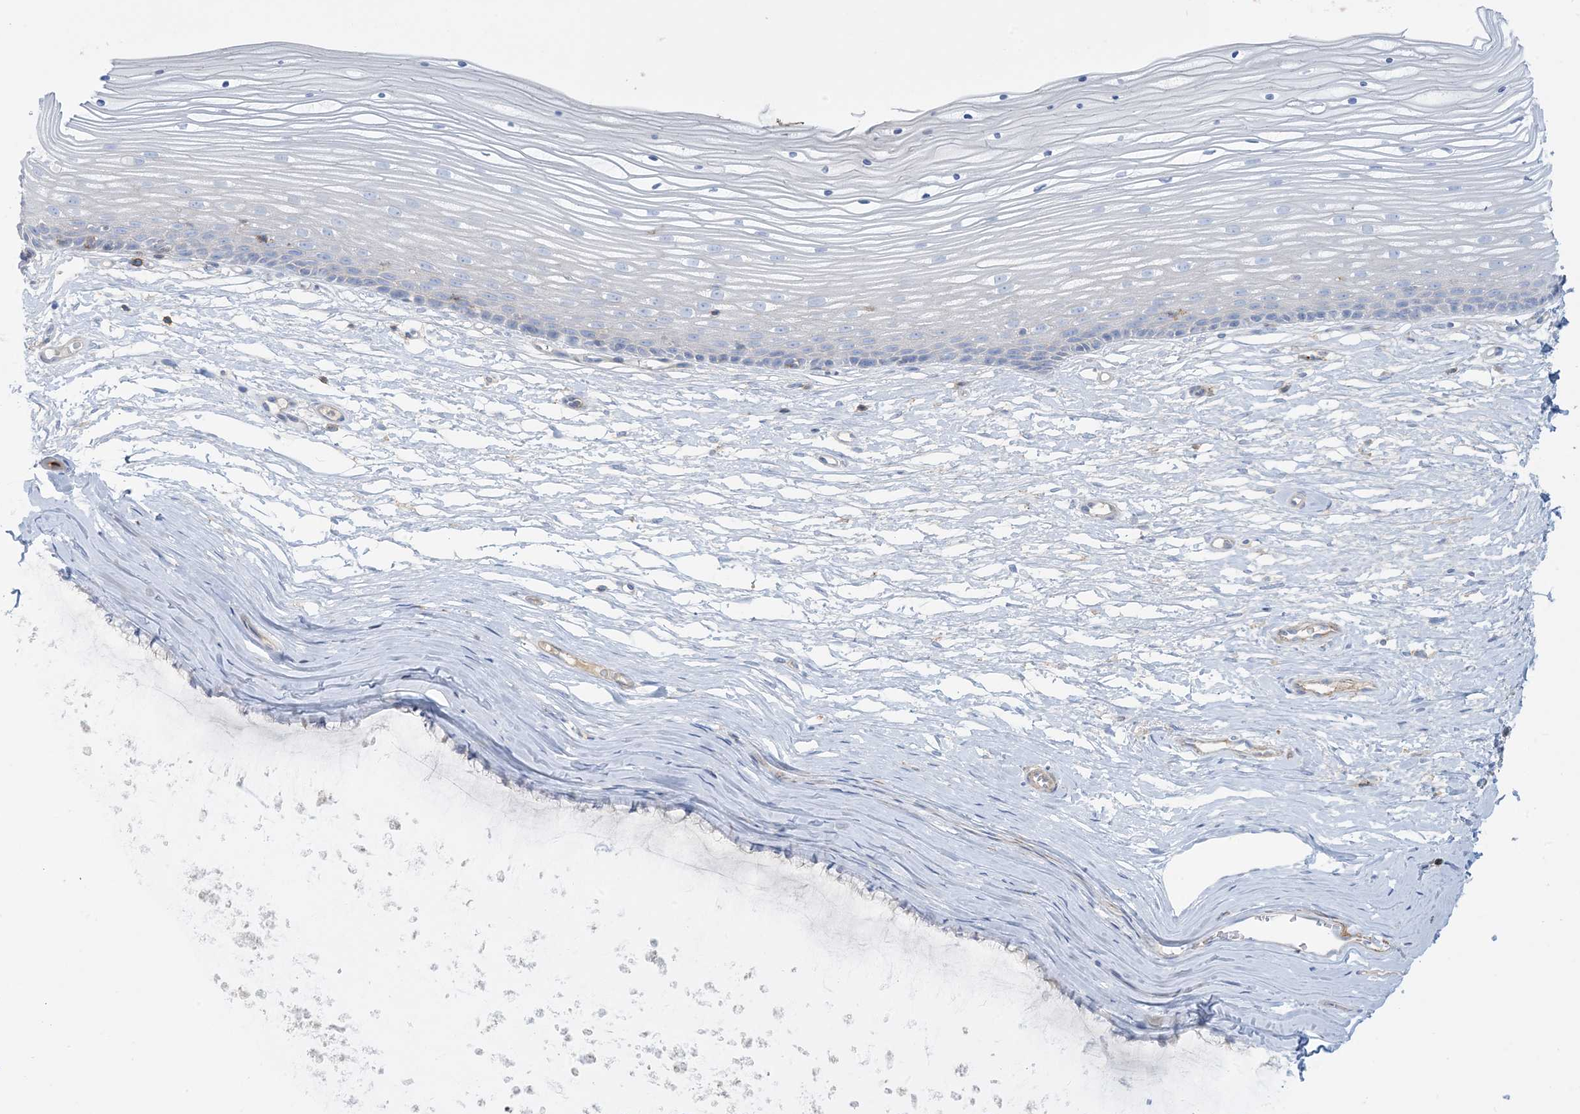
{"staining": {"intensity": "negative", "quantity": "none", "location": "none"}, "tissue": "vagina", "cell_type": "Squamous epithelial cells", "image_type": "normal", "snomed": [{"axis": "morphology", "description": "Normal tissue, NOS"}, {"axis": "topography", "description": "Vagina"}, {"axis": "topography", "description": "Cervix"}], "caption": "High magnification brightfield microscopy of normal vagina stained with DAB (3,3'-diaminobenzidine) (brown) and counterstained with hematoxylin (blue): squamous epithelial cells show no significant staining. Nuclei are stained in blue.", "gene": "GTF3C2", "patient": {"sex": "female", "age": 40}}